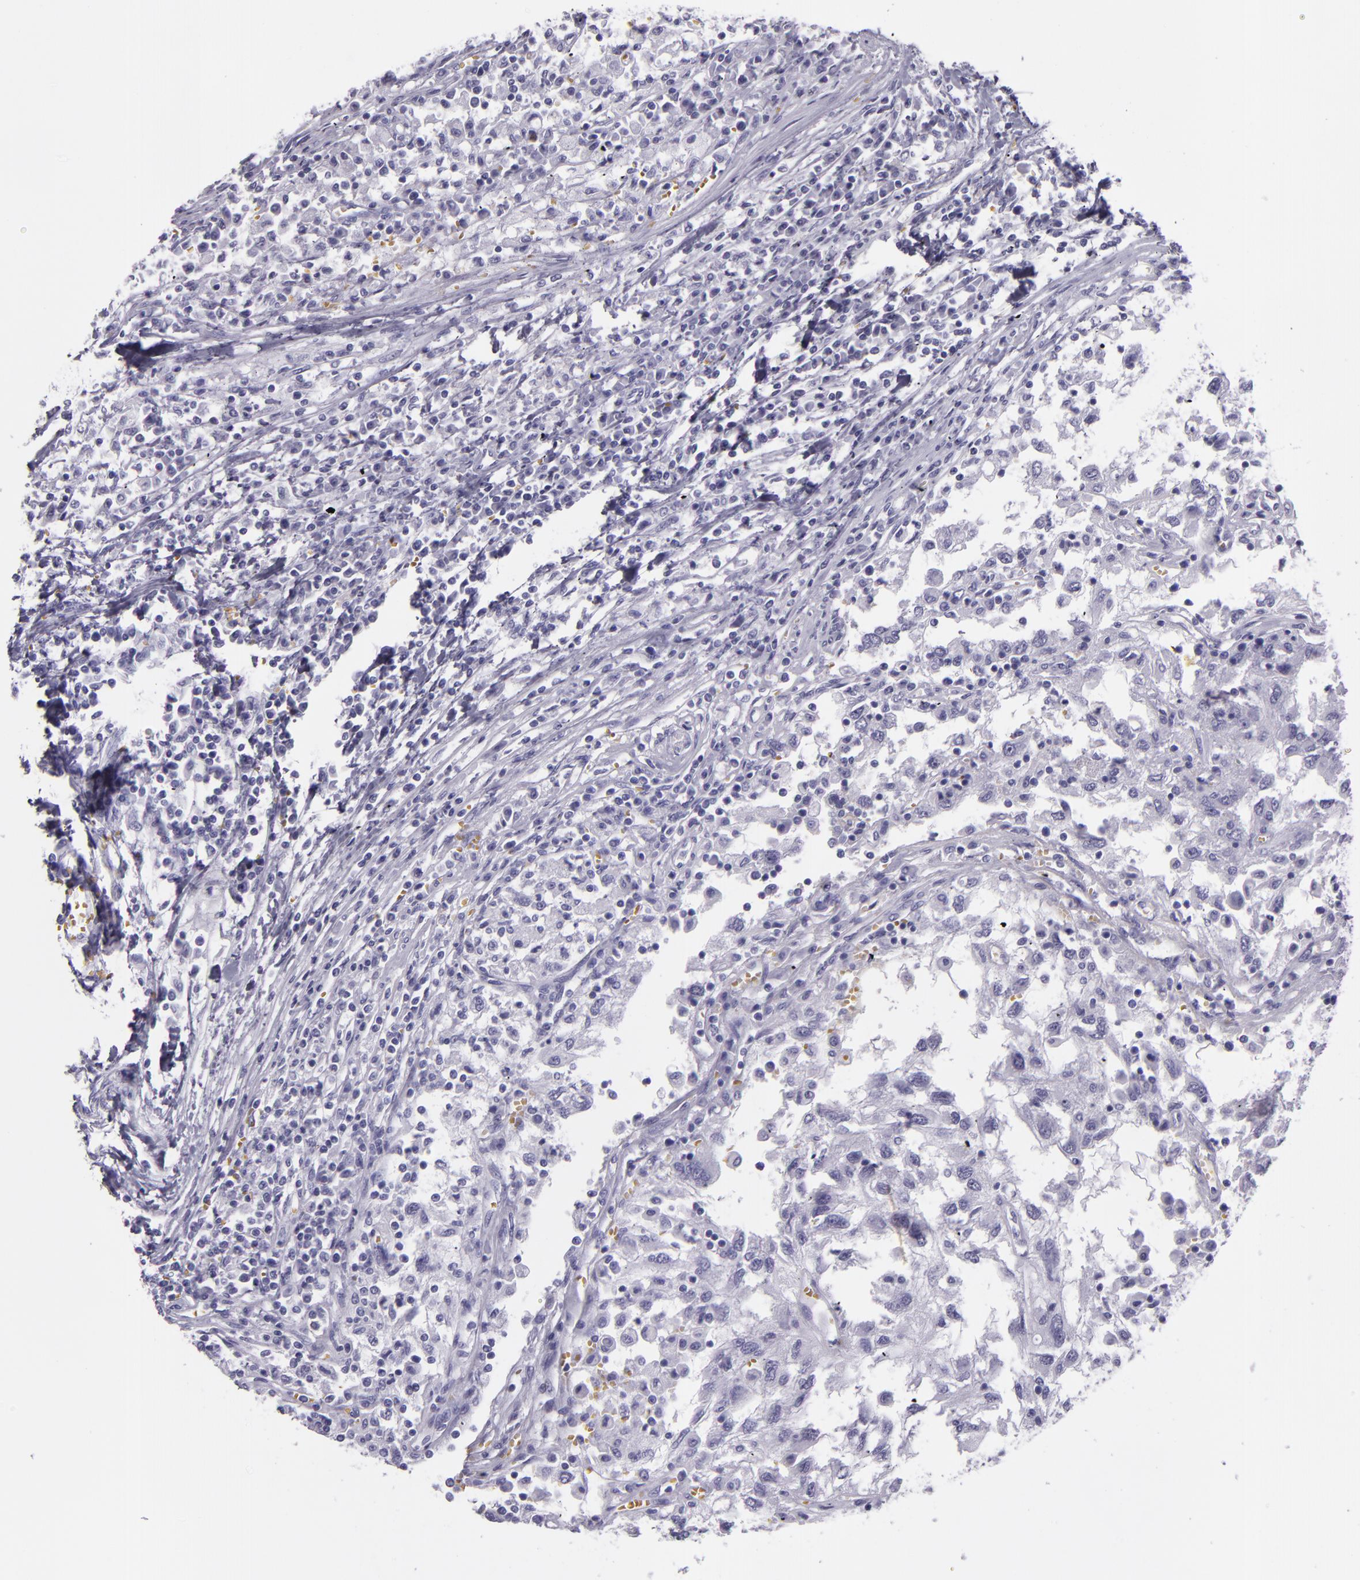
{"staining": {"intensity": "negative", "quantity": "none", "location": "none"}, "tissue": "renal cancer", "cell_type": "Tumor cells", "image_type": "cancer", "snomed": [{"axis": "morphology", "description": "Normal tissue, NOS"}, {"axis": "morphology", "description": "Adenocarcinoma, NOS"}, {"axis": "topography", "description": "Kidney"}], "caption": "DAB immunohistochemical staining of human renal cancer displays no significant positivity in tumor cells. The staining was performed using DAB to visualize the protein expression in brown, while the nuclei were stained in blue with hematoxylin (Magnification: 20x).", "gene": "CR2", "patient": {"sex": "male", "age": 71}}